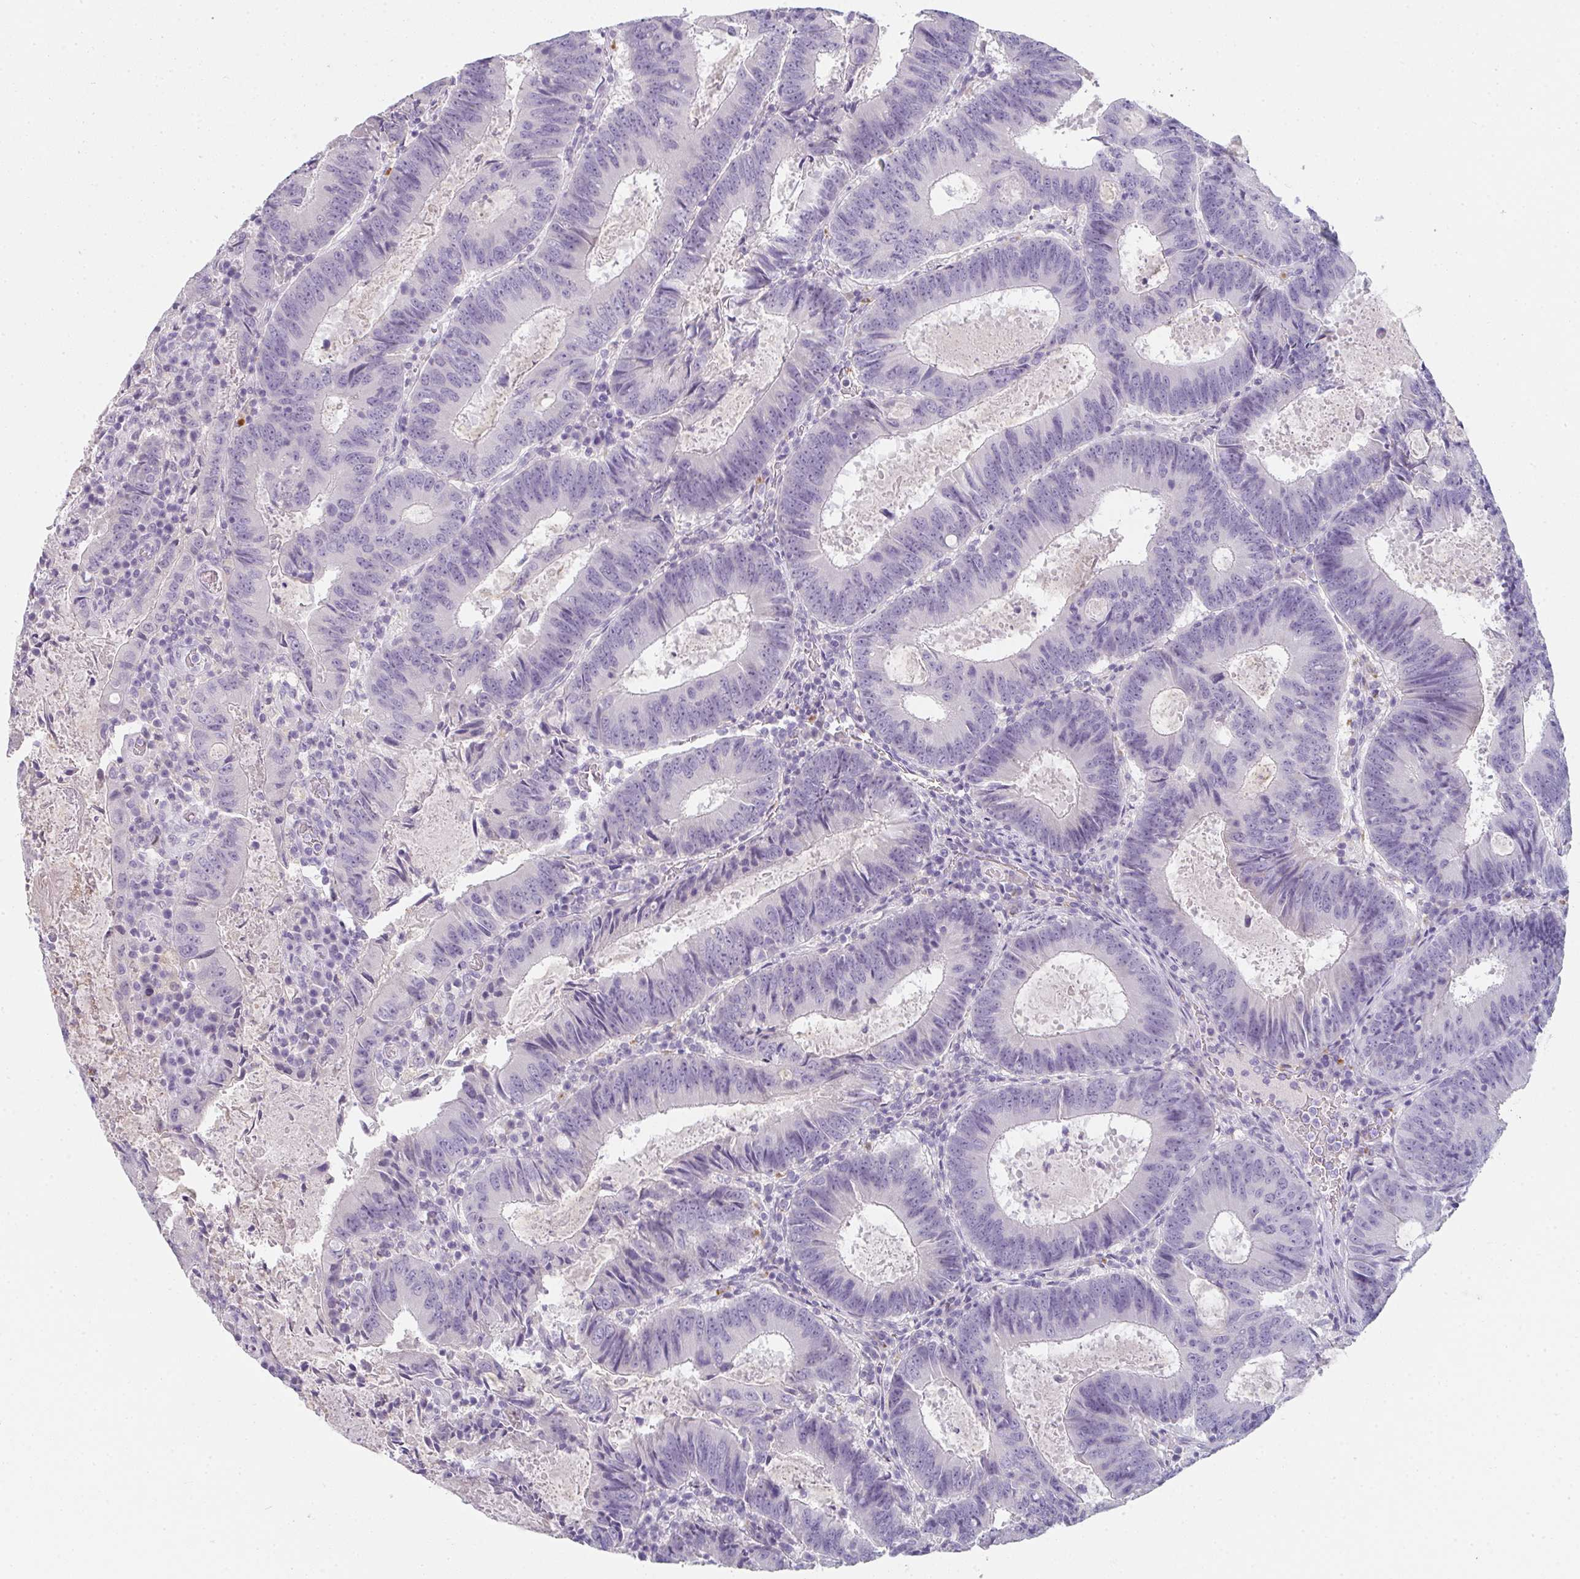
{"staining": {"intensity": "negative", "quantity": "none", "location": "none"}, "tissue": "colorectal cancer", "cell_type": "Tumor cells", "image_type": "cancer", "snomed": [{"axis": "morphology", "description": "Adenocarcinoma, NOS"}, {"axis": "topography", "description": "Colon"}], "caption": "Tumor cells are negative for brown protein staining in adenocarcinoma (colorectal).", "gene": "C1QTNF8", "patient": {"sex": "male", "age": 67}}